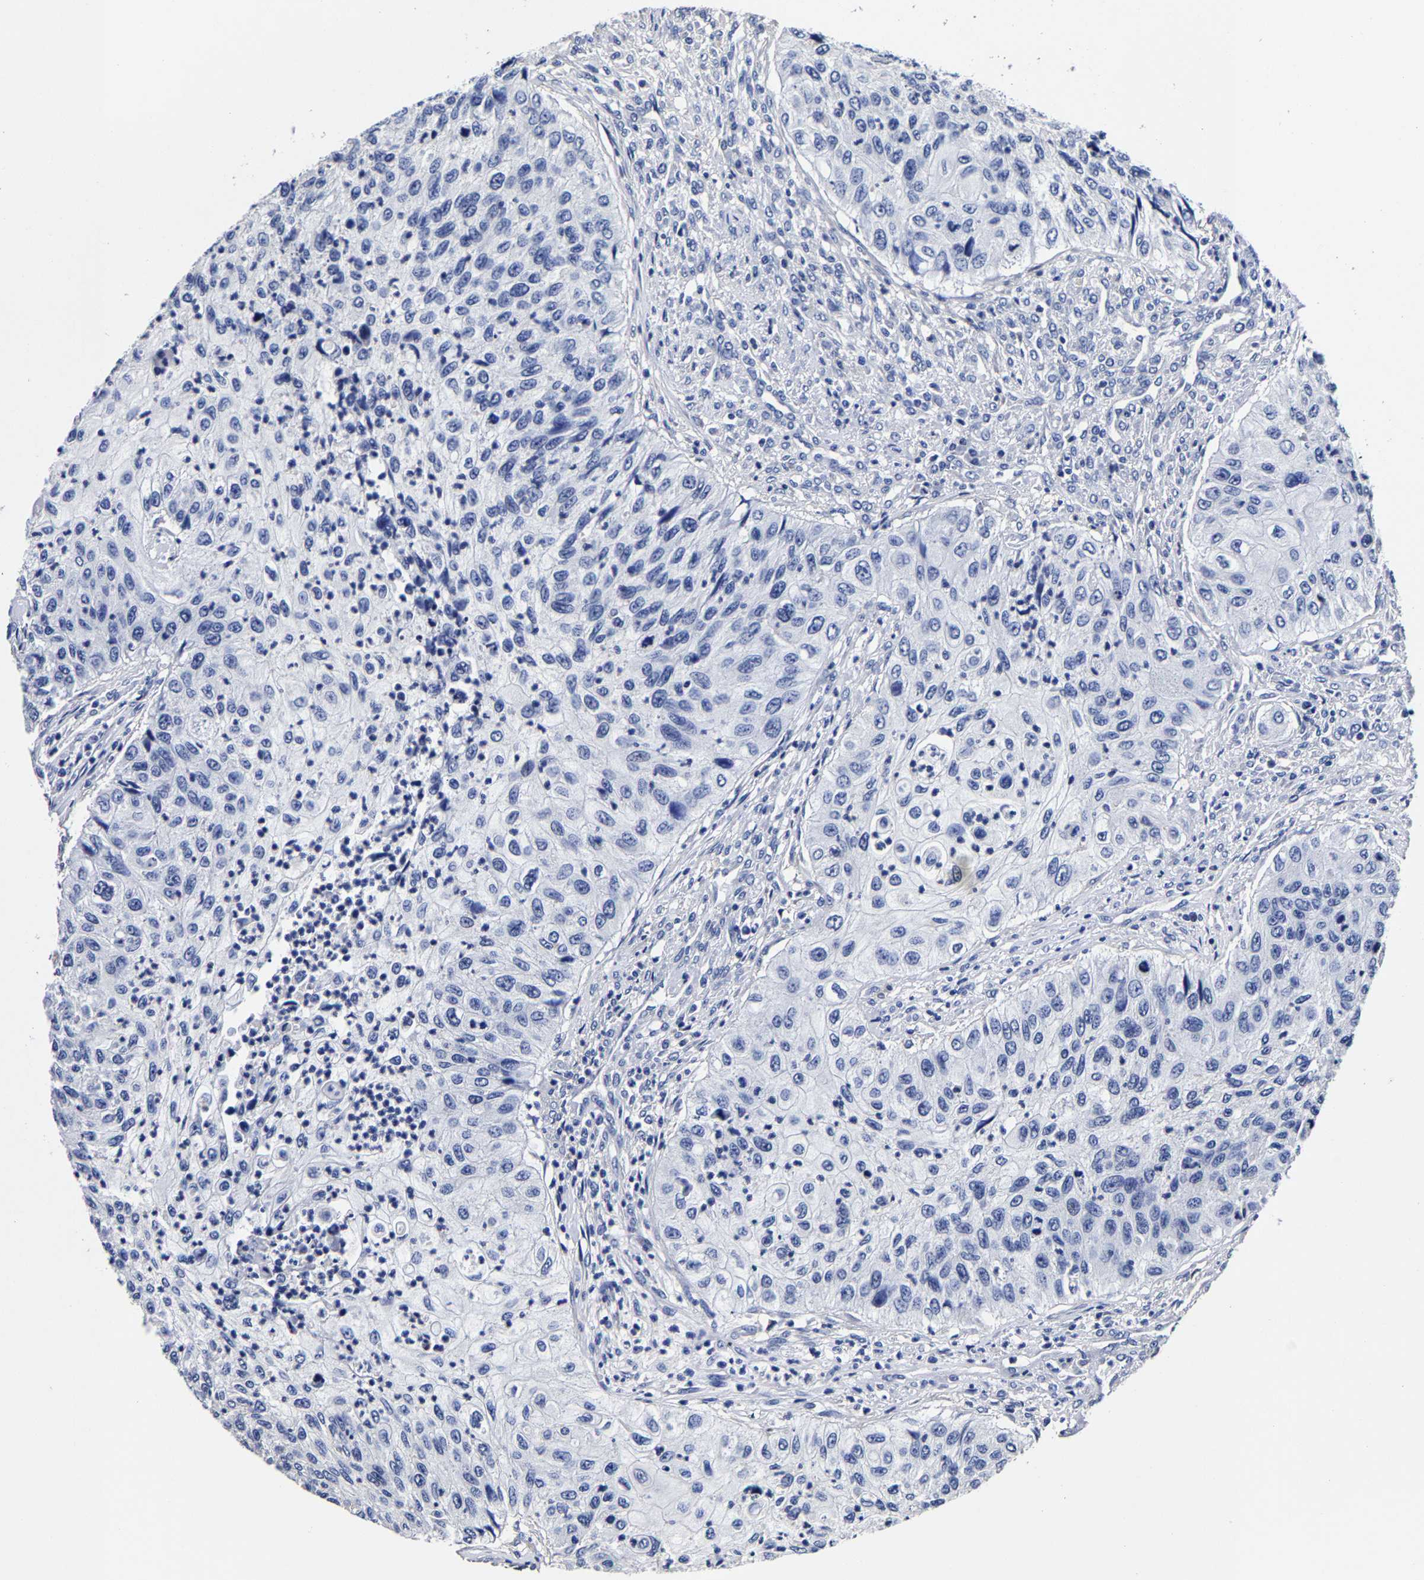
{"staining": {"intensity": "negative", "quantity": "none", "location": "none"}, "tissue": "urothelial cancer", "cell_type": "Tumor cells", "image_type": "cancer", "snomed": [{"axis": "morphology", "description": "Urothelial carcinoma, High grade"}, {"axis": "topography", "description": "Urinary bladder"}], "caption": "Immunohistochemistry histopathology image of neoplastic tissue: human urothelial carcinoma (high-grade) stained with DAB (3,3'-diaminobenzidine) shows no significant protein positivity in tumor cells.", "gene": "AKAP4", "patient": {"sex": "female", "age": 60}}